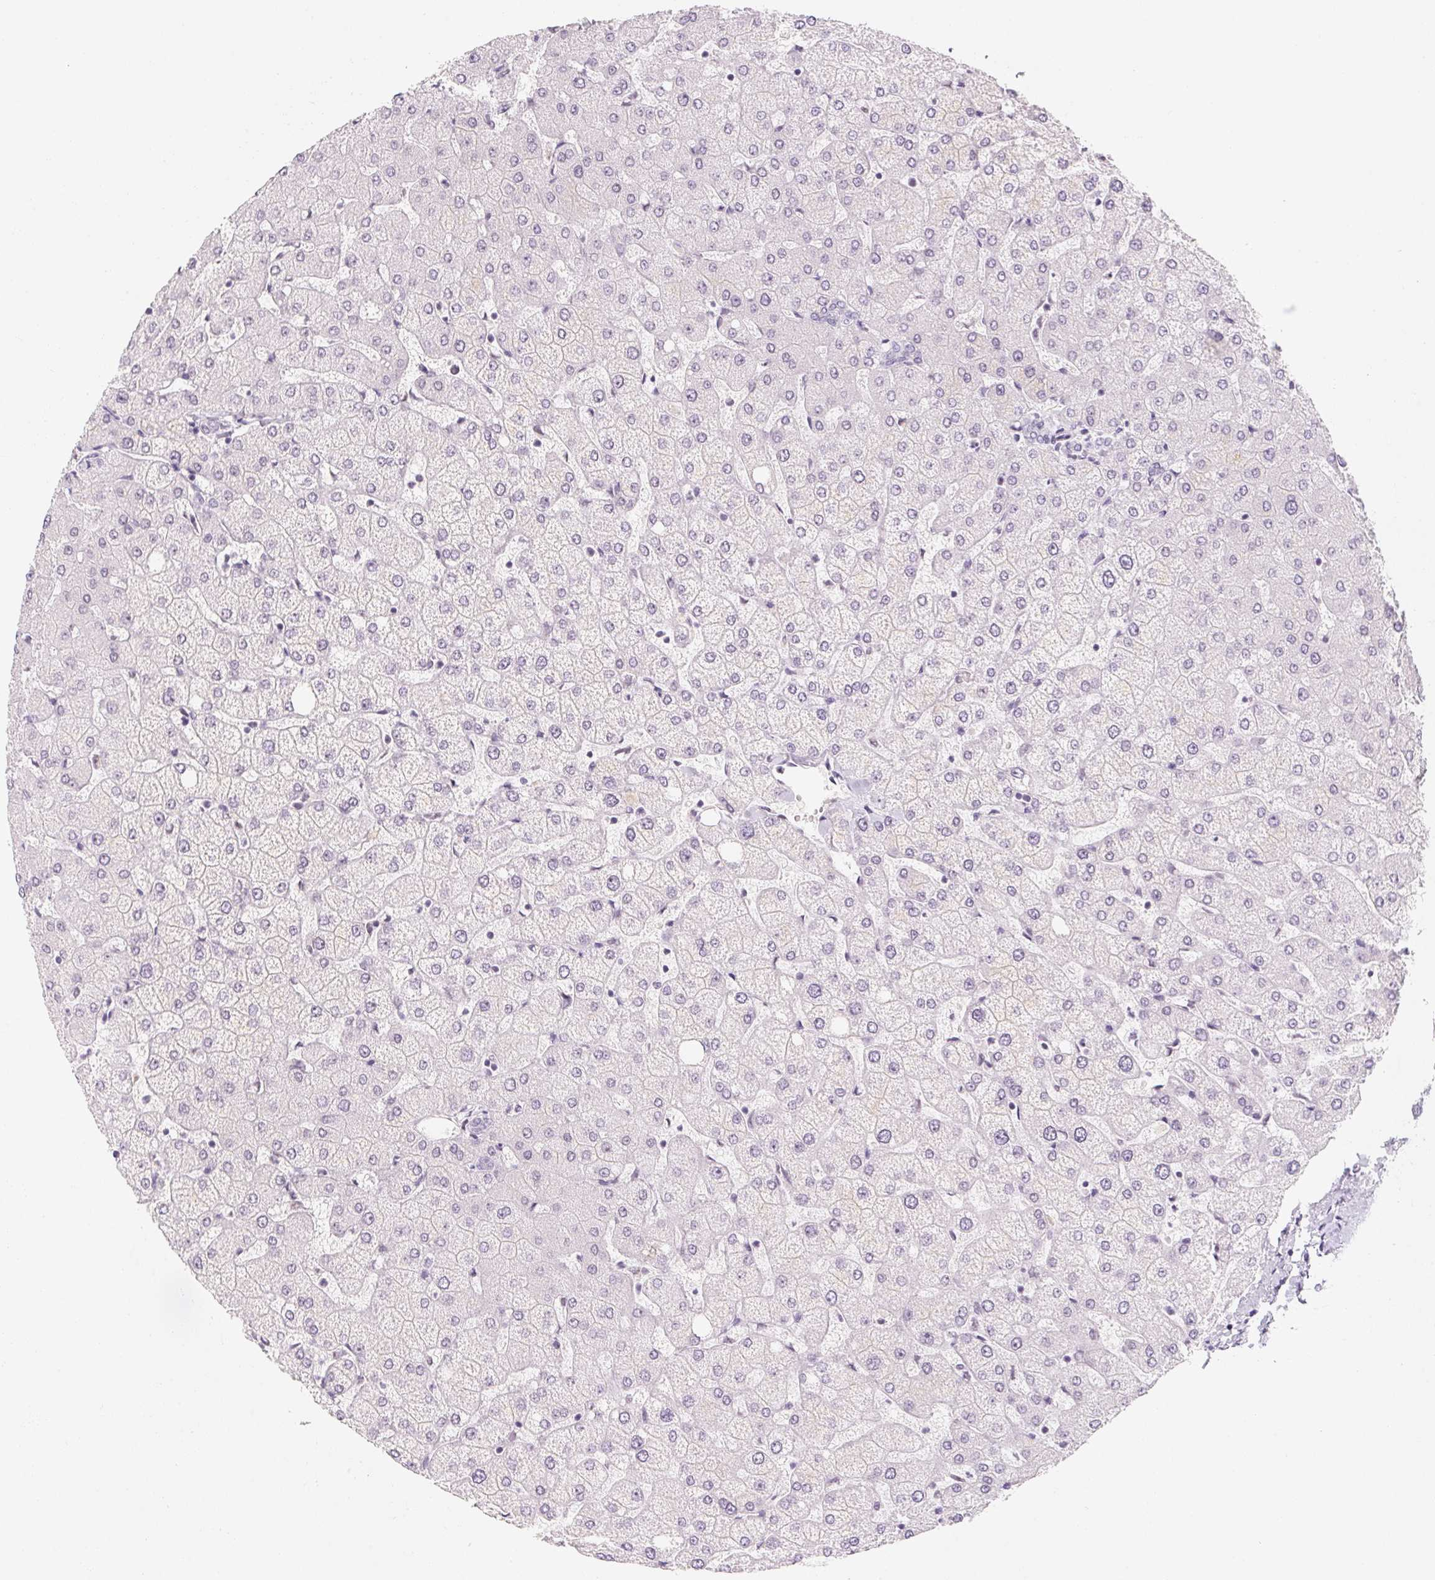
{"staining": {"intensity": "negative", "quantity": "none", "location": "none"}, "tissue": "liver", "cell_type": "Cholangiocytes", "image_type": "normal", "snomed": [{"axis": "morphology", "description": "Normal tissue, NOS"}, {"axis": "topography", "description": "Liver"}], "caption": "Cholangiocytes show no significant protein staining in benign liver. (Stains: DAB (3,3'-diaminobenzidine) immunohistochemistry (IHC) with hematoxylin counter stain, Microscopy: brightfield microscopy at high magnification).", "gene": "ZIC4", "patient": {"sex": "female", "age": 54}}